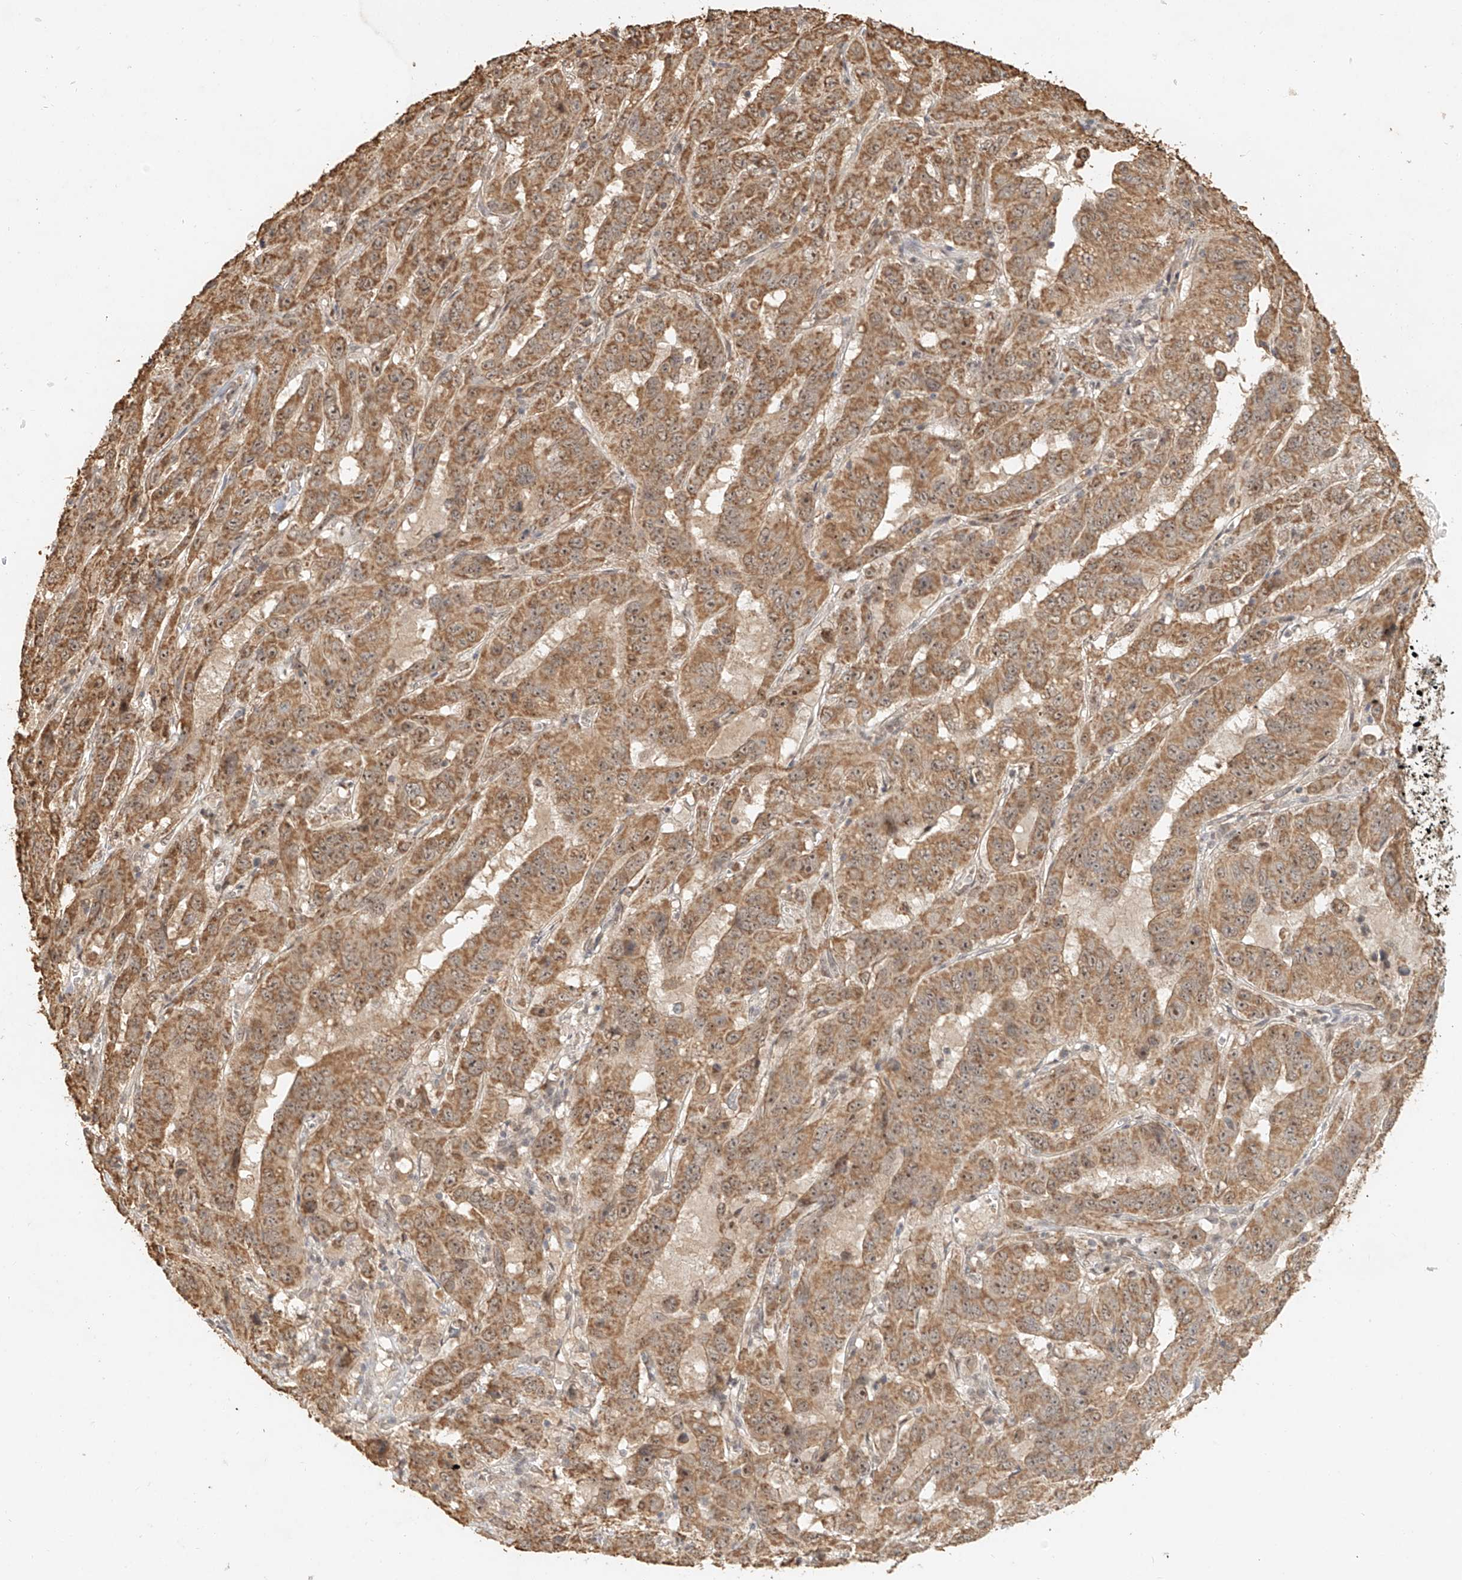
{"staining": {"intensity": "moderate", "quantity": ">75%", "location": "cytoplasmic/membranous"}, "tissue": "pancreatic cancer", "cell_type": "Tumor cells", "image_type": "cancer", "snomed": [{"axis": "morphology", "description": "Adenocarcinoma, NOS"}, {"axis": "topography", "description": "Pancreas"}], "caption": "Protein analysis of pancreatic cancer tissue shows moderate cytoplasmic/membranous staining in approximately >75% of tumor cells.", "gene": "CXorf58", "patient": {"sex": "male", "age": 63}}